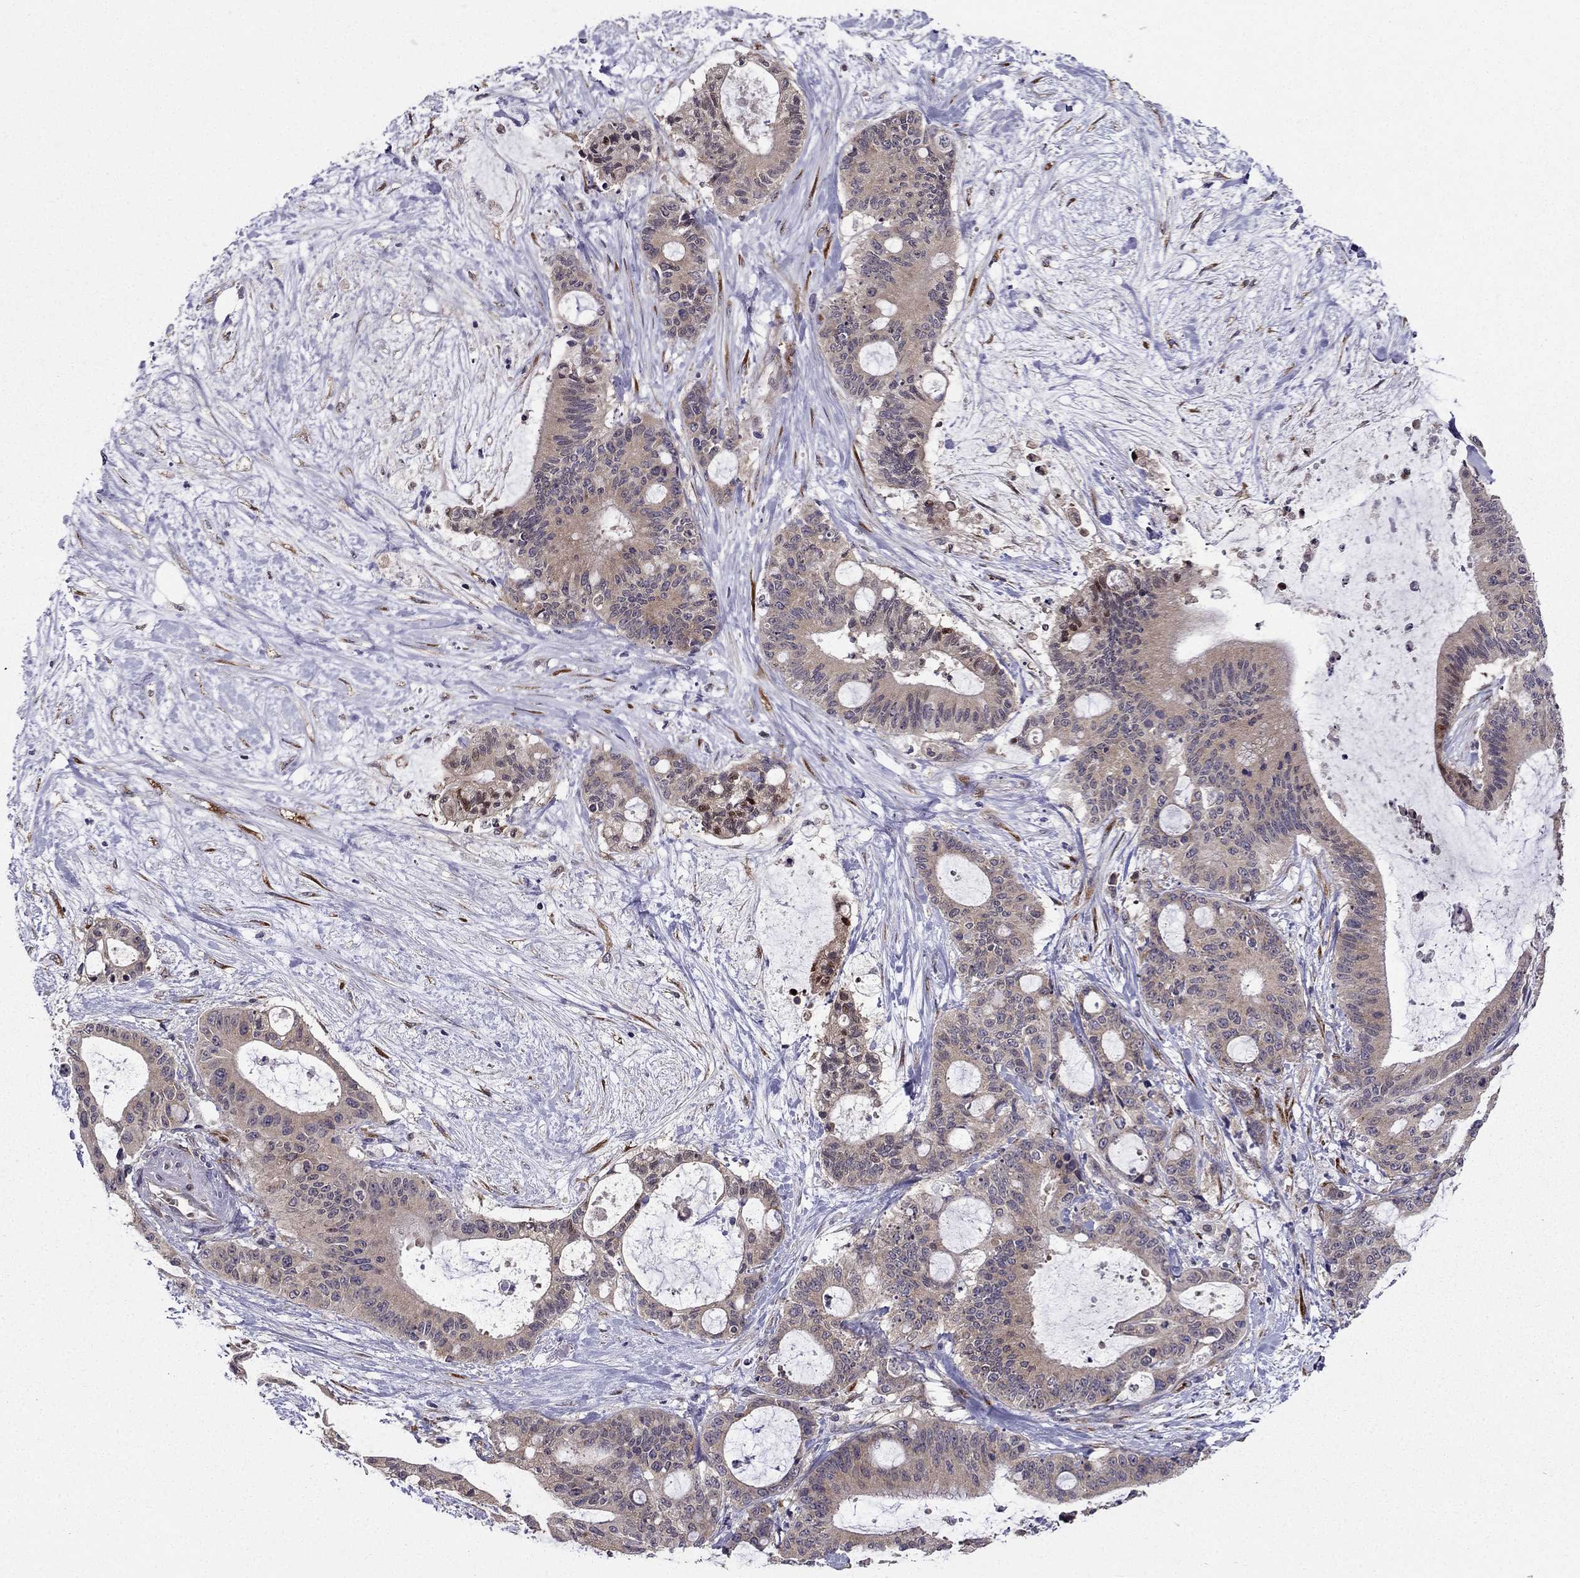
{"staining": {"intensity": "weak", "quantity": ">75%", "location": "cytoplasmic/membranous"}, "tissue": "liver cancer", "cell_type": "Tumor cells", "image_type": "cancer", "snomed": [{"axis": "morphology", "description": "Cholangiocarcinoma"}, {"axis": "topography", "description": "Liver"}], "caption": "Protein staining of liver cholangiocarcinoma tissue demonstrates weak cytoplasmic/membranous staining in approximately >75% of tumor cells.", "gene": "ARHGEF28", "patient": {"sex": "female", "age": 73}}